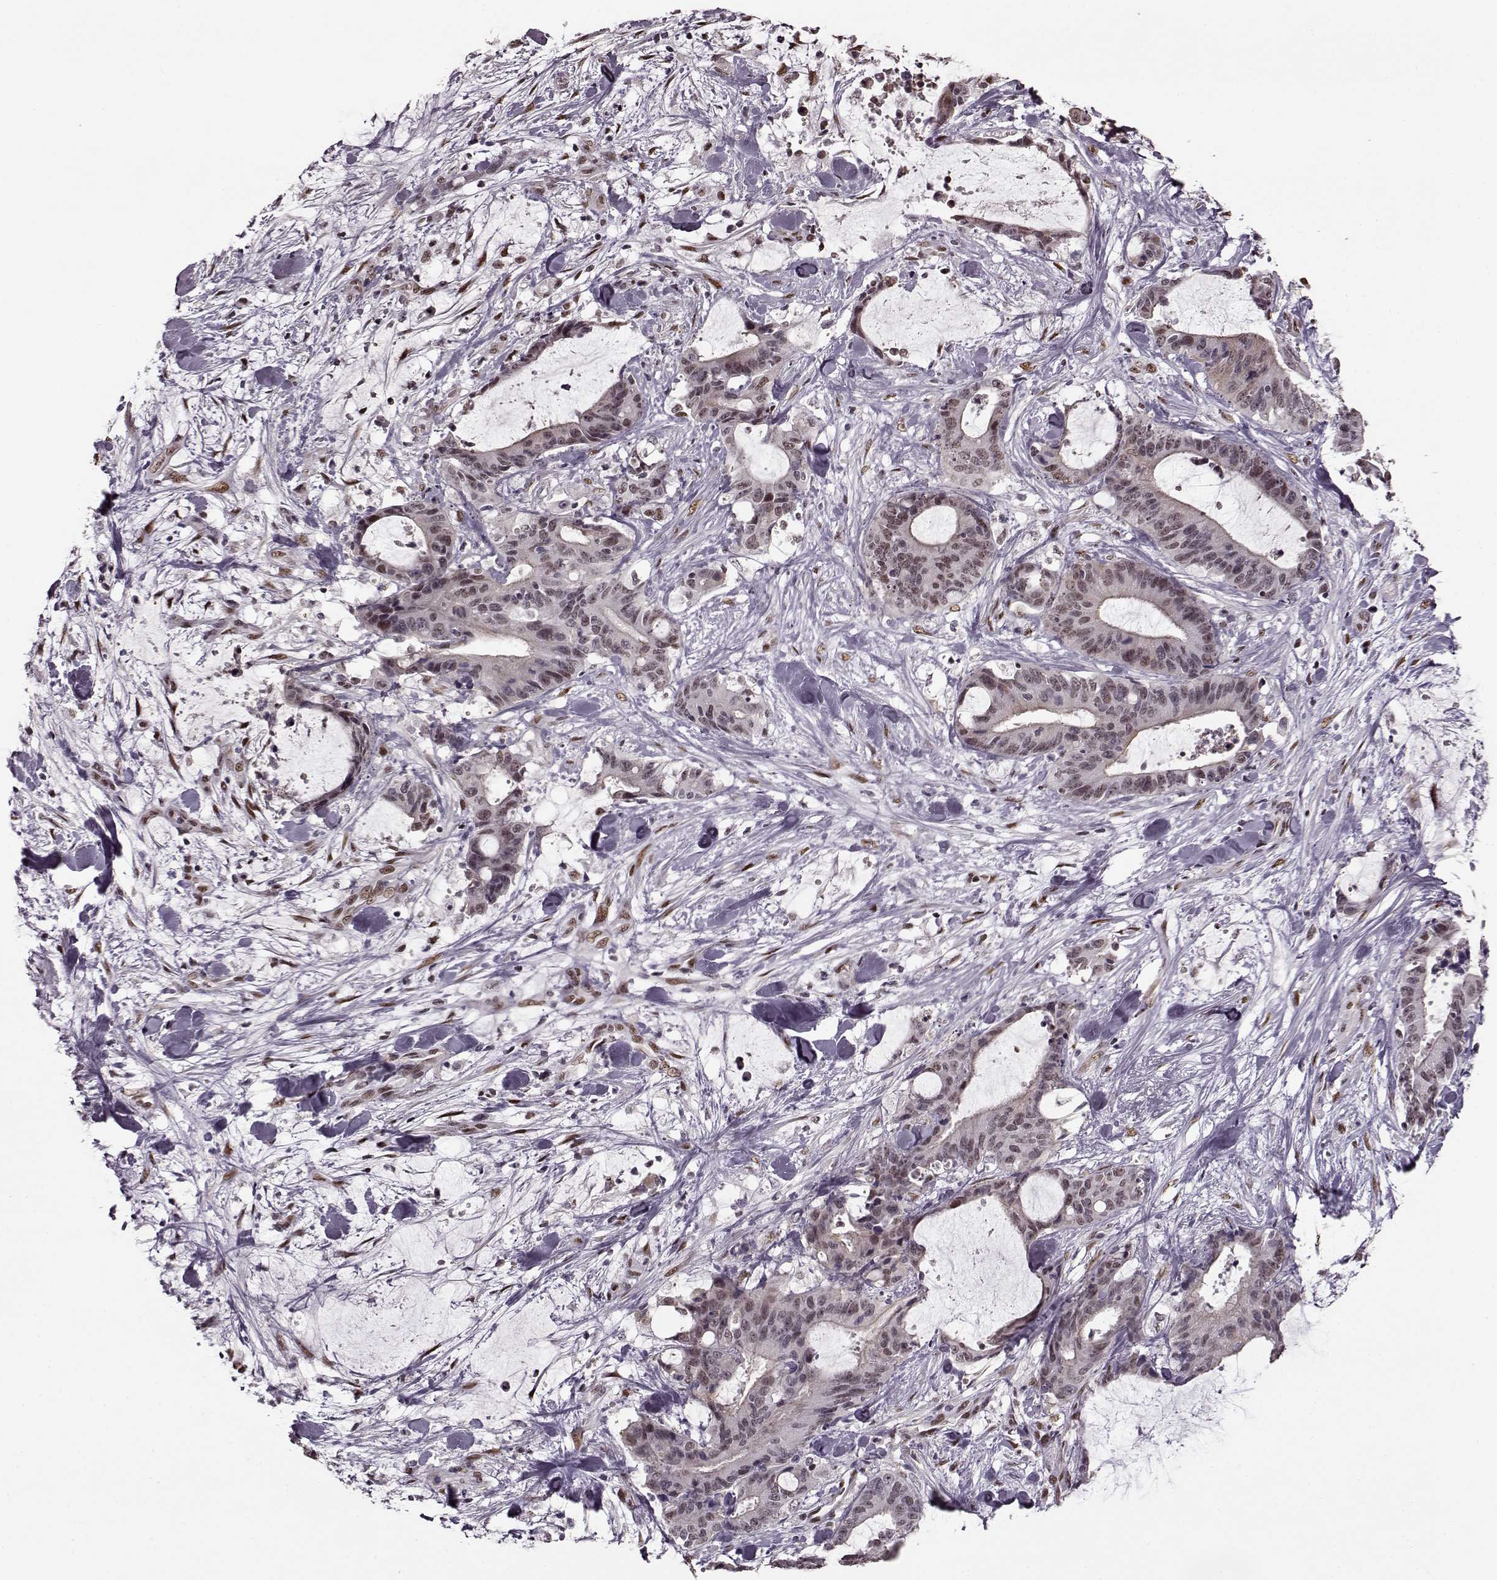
{"staining": {"intensity": "weak", "quantity": "25%-75%", "location": "nuclear"}, "tissue": "liver cancer", "cell_type": "Tumor cells", "image_type": "cancer", "snomed": [{"axis": "morphology", "description": "Cholangiocarcinoma"}, {"axis": "topography", "description": "Liver"}], "caption": "The micrograph displays immunohistochemical staining of cholangiocarcinoma (liver). There is weak nuclear expression is present in about 25%-75% of tumor cells.", "gene": "FTO", "patient": {"sex": "female", "age": 73}}